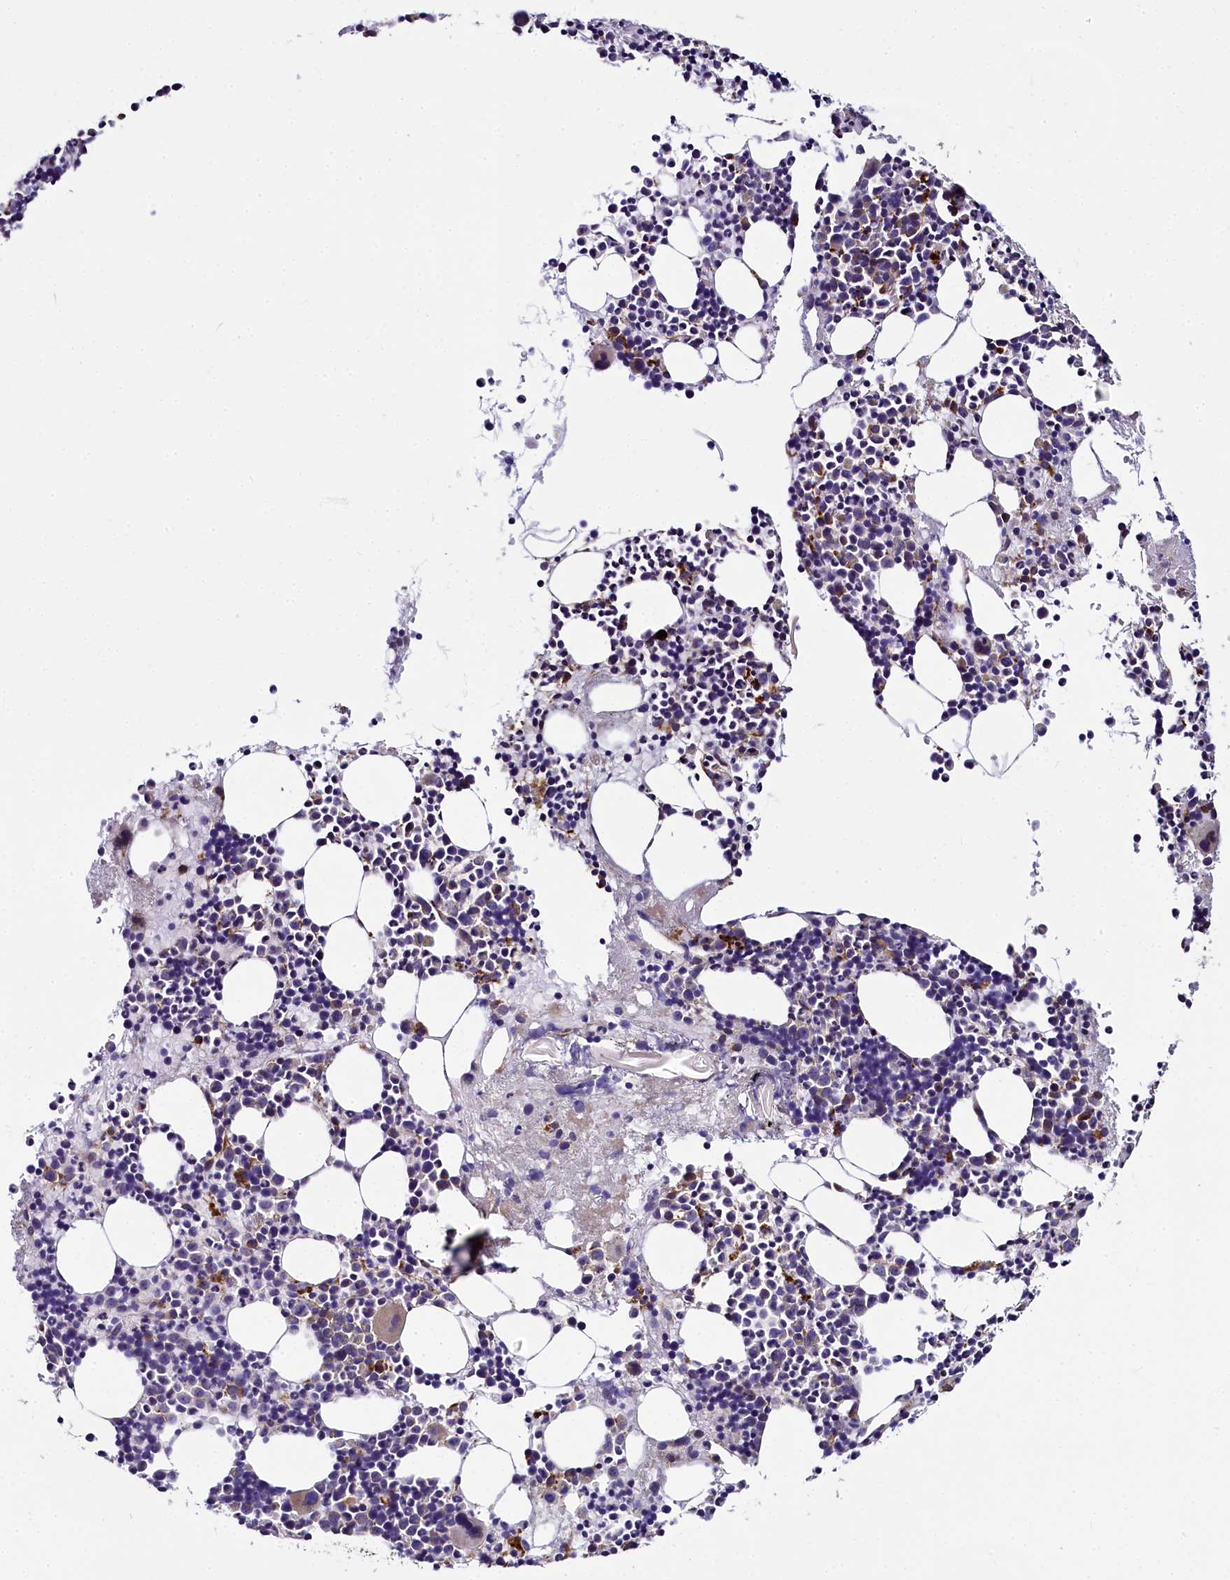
{"staining": {"intensity": "moderate", "quantity": "<25%", "location": "cytoplasmic/membranous"}, "tissue": "bone marrow", "cell_type": "Hematopoietic cells", "image_type": "normal", "snomed": [{"axis": "morphology", "description": "Normal tissue, NOS"}, {"axis": "topography", "description": "Bone marrow"}], "caption": "Immunohistochemical staining of benign bone marrow exhibits low levels of moderate cytoplasmic/membranous positivity in approximately <25% of hematopoietic cells. The staining is performed using DAB (3,3'-diaminobenzidine) brown chromogen to label protein expression. The nuclei are counter-stained blue using hematoxylin.", "gene": "MRC2", "patient": {"sex": "male", "age": 51}}